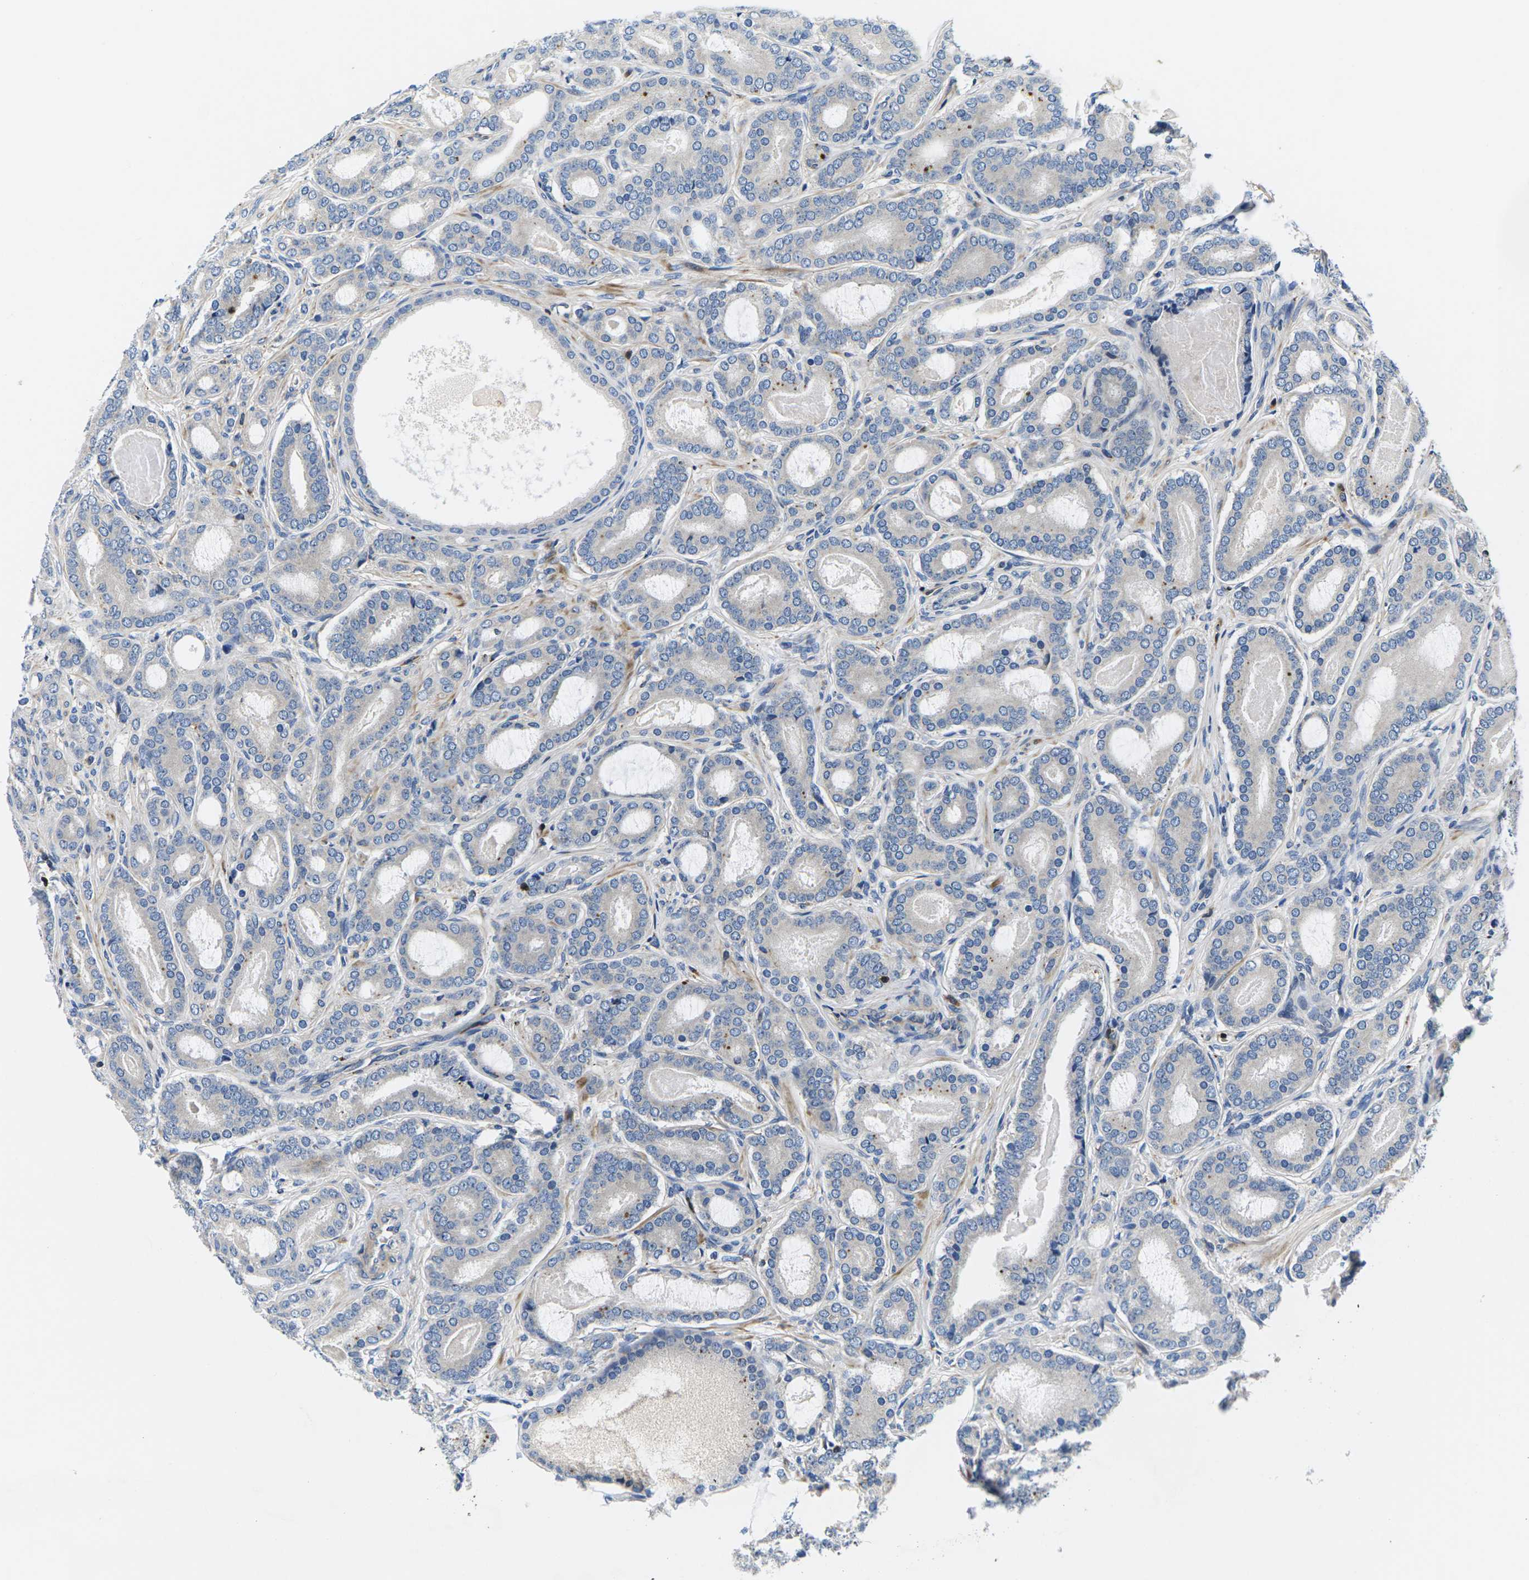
{"staining": {"intensity": "weak", "quantity": "<25%", "location": "cytoplasmic/membranous"}, "tissue": "prostate cancer", "cell_type": "Tumor cells", "image_type": "cancer", "snomed": [{"axis": "morphology", "description": "Adenocarcinoma, High grade"}, {"axis": "topography", "description": "Prostate"}], "caption": "Image shows no significant protein expression in tumor cells of prostate adenocarcinoma (high-grade).", "gene": "PLCE1", "patient": {"sex": "male", "age": 60}}